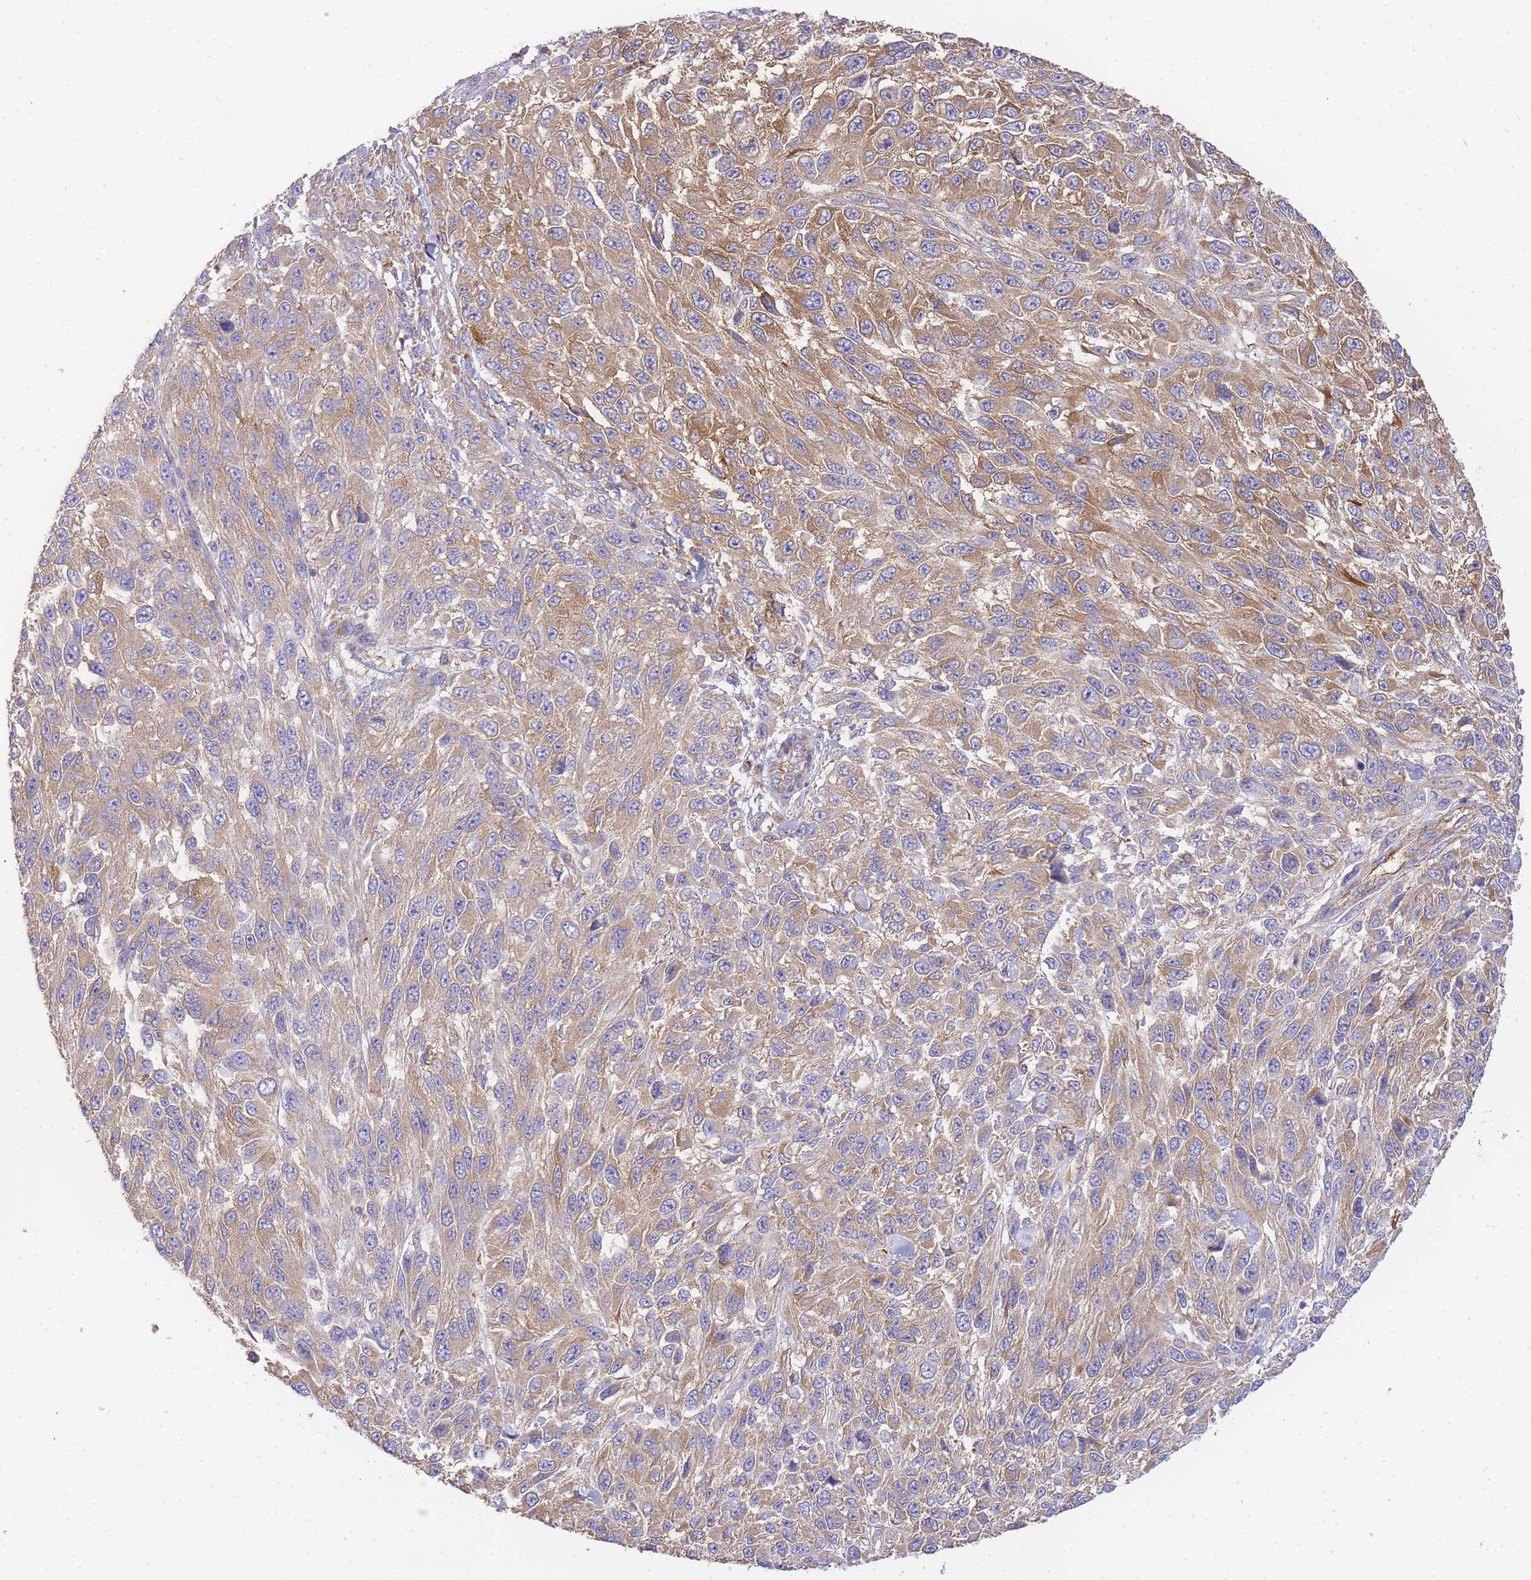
{"staining": {"intensity": "moderate", "quantity": ">75%", "location": "cytoplasmic/membranous"}, "tissue": "melanoma", "cell_type": "Tumor cells", "image_type": "cancer", "snomed": [{"axis": "morphology", "description": "Malignant melanoma, NOS"}, {"axis": "topography", "description": "Skin"}], "caption": "Immunohistochemistry (DAB (3,3'-diaminobenzidine)) staining of human melanoma shows moderate cytoplasmic/membranous protein positivity in approximately >75% of tumor cells. Nuclei are stained in blue.", "gene": "INSYN2B", "patient": {"sex": "female", "age": 96}}